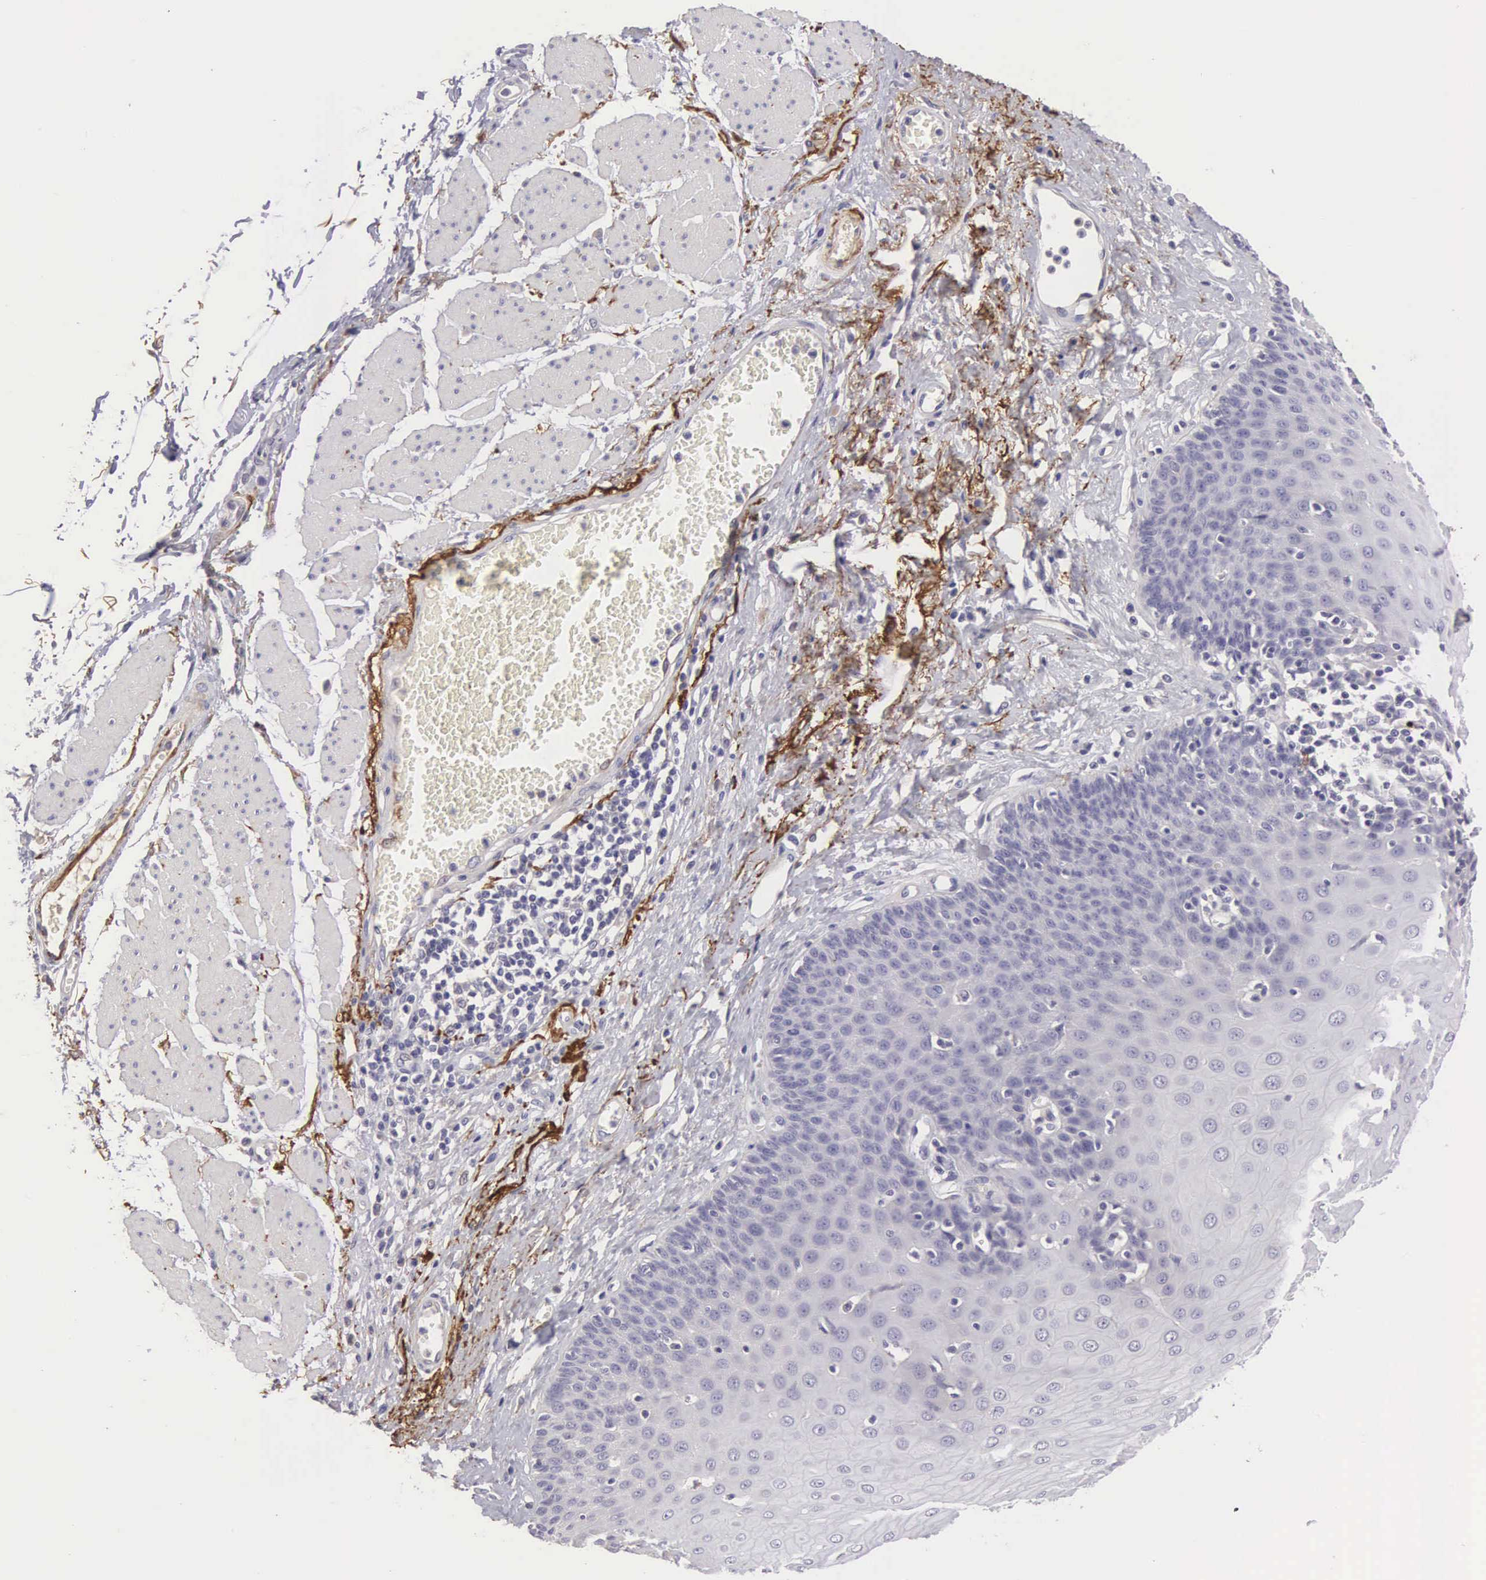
{"staining": {"intensity": "negative", "quantity": "none", "location": "none"}, "tissue": "esophagus", "cell_type": "Squamous epithelial cells", "image_type": "normal", "snomed": [{"axis": "morphology", "description": "Normal tissue, NOS"}, {"axis": "topography", "description": "Esophagus"}], "caption": "The immunohistochemistry (IHC) micrograph has no significant staining in squamous epithelial cells of esophagus. (Brightfield microscopy of DAB immunohistochemistry (IHC) at high magnification).", "gene": "CLU", "patient": {"sex": "male", "age": 65}}